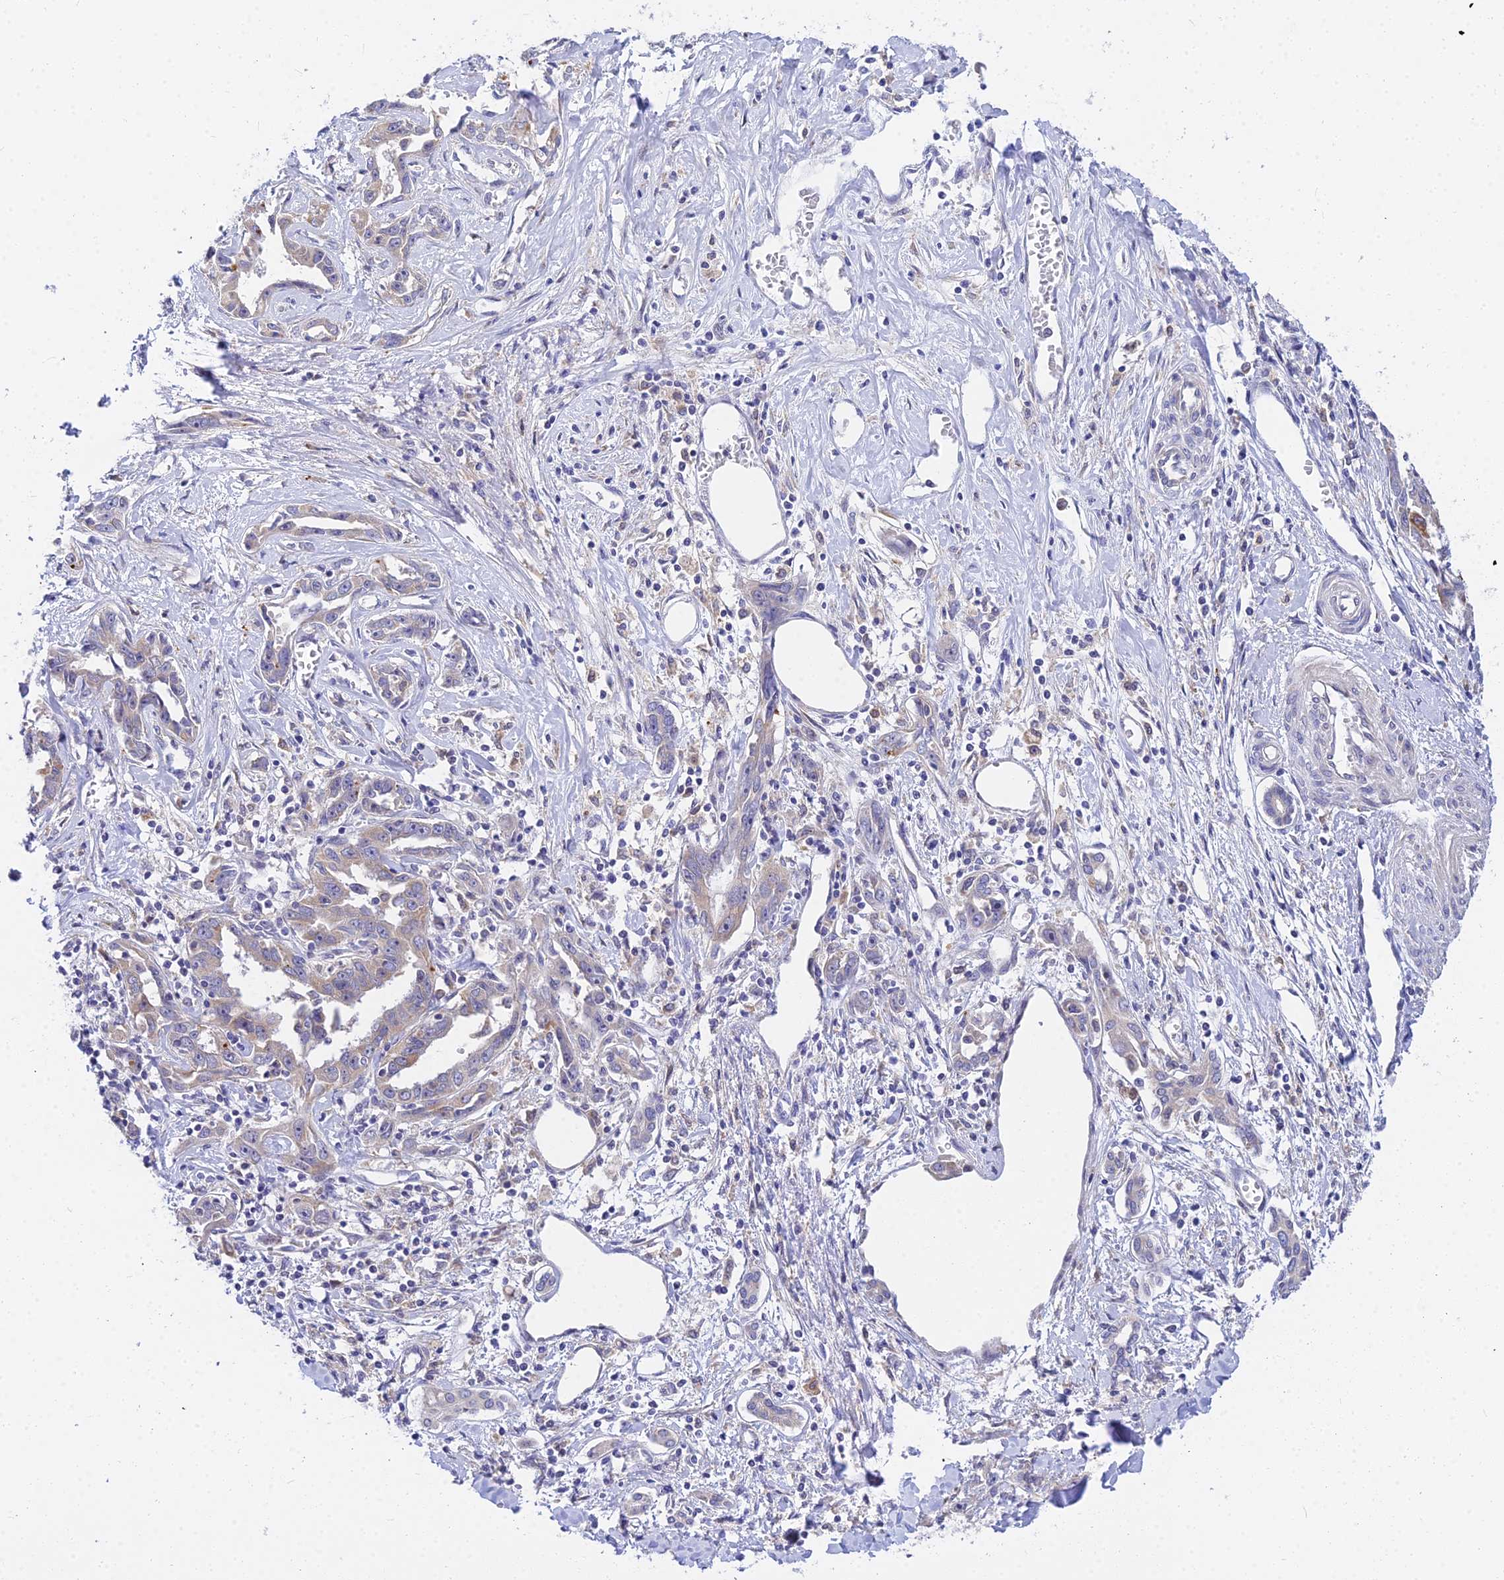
{"staining": {"intensity": "weak", "quantity": "<25%", "location": "cytoplasmic/membranous"}, "tissue": "liver cancer", "cell_type": "Tumor cells", "image_type": "cancer", "snomed": [{"axis": "morphology", "description": "Cholangiocarcinoma"}, {"axis": "topography", "description": "Liver"}], "caption": "Protein analysis of cholangiocarcinoma (liver) shows no significant positivity in tumor cells. (DAB IHC with hematoxylin counter stain).", "gene": "ARL8B", "patient": {"sex": "male", "age": 59}}